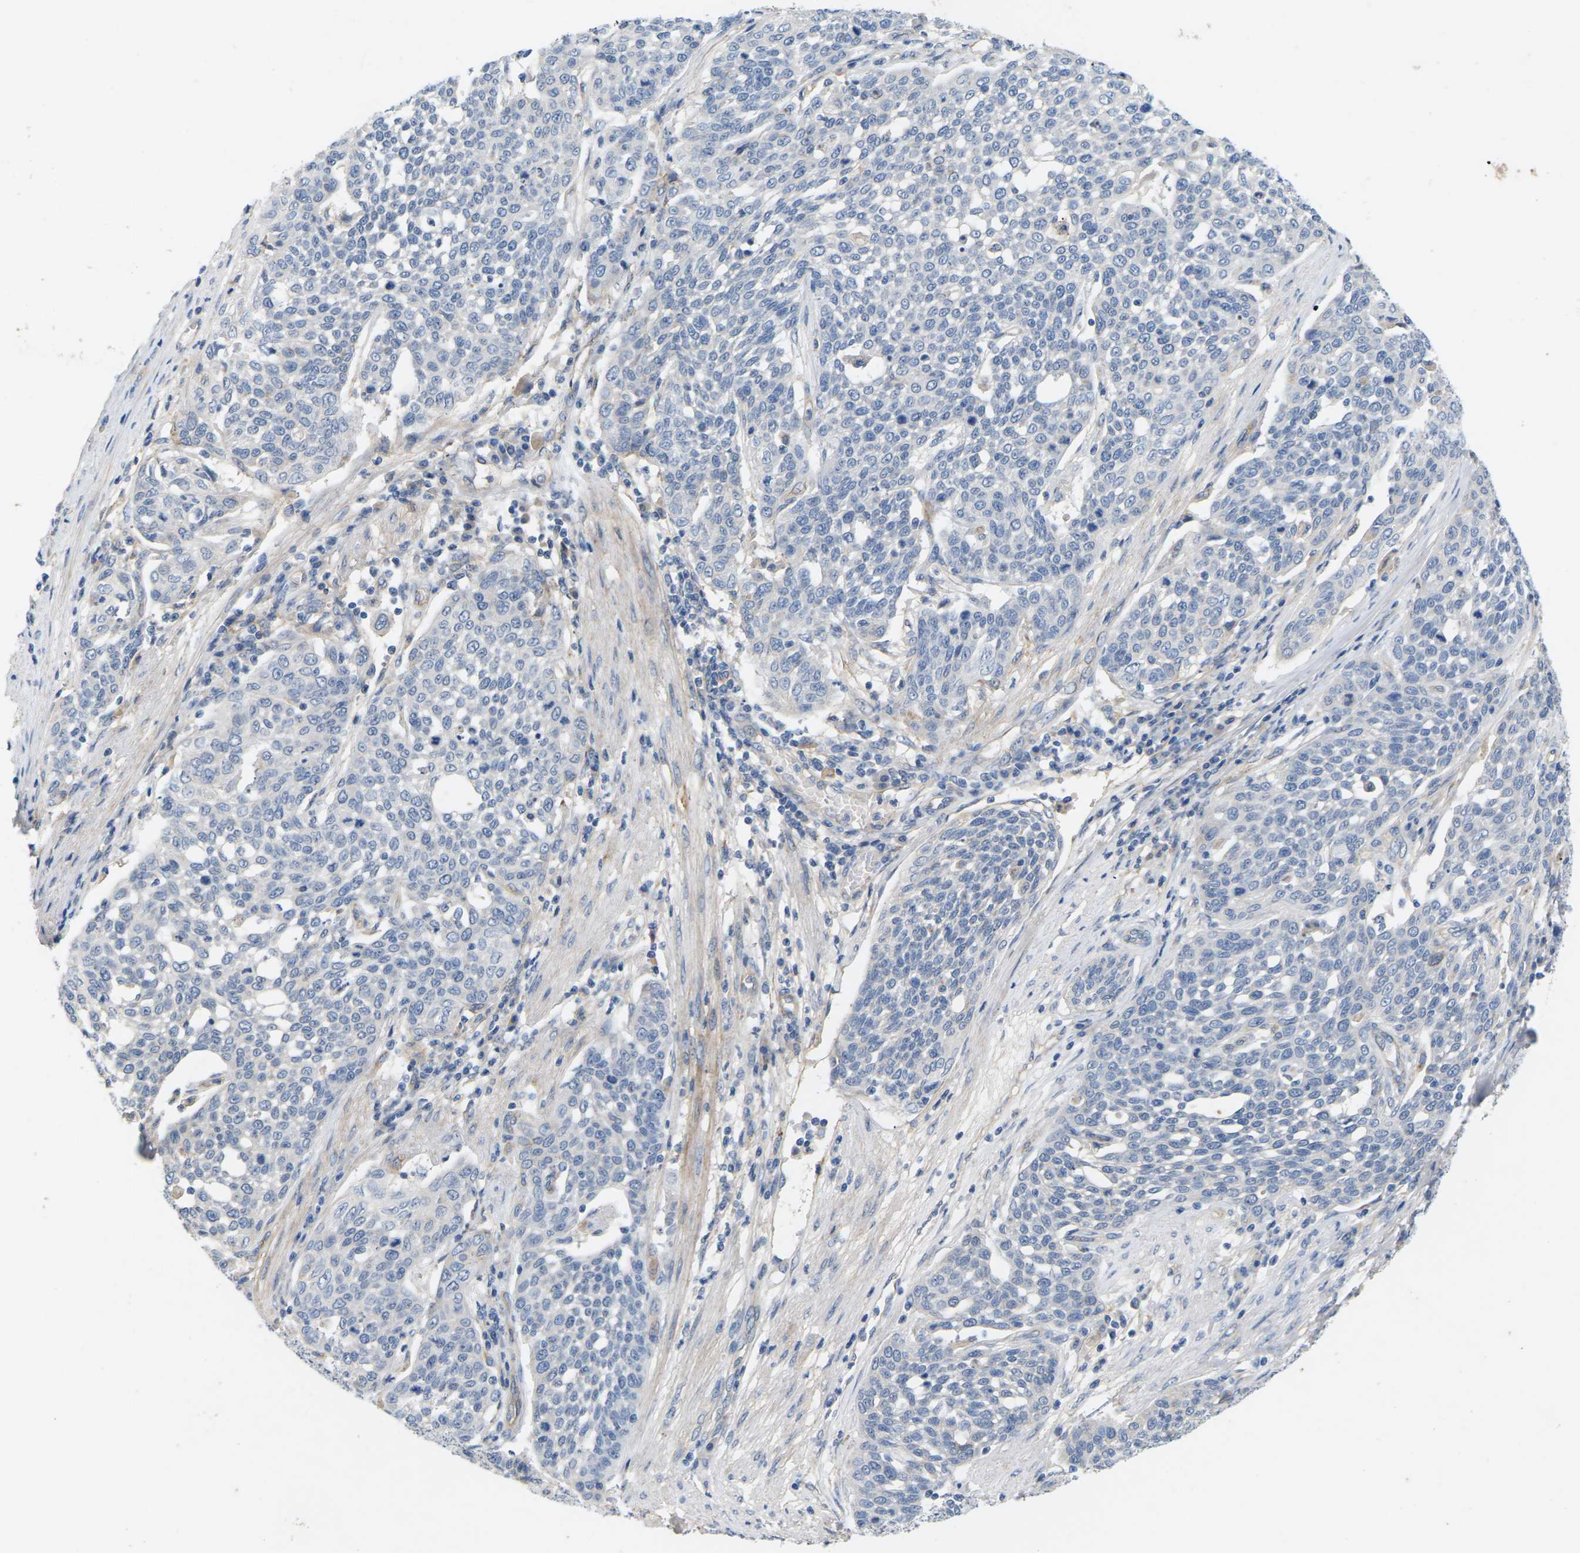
{"staining": {"intensity": "negative", "quantity": "none", "location": "none"}, "tissue": "cervical cancer", "cell_type": "Tumor cells", "image_type": "cancer", "snomed": [{"axis": "morphology", "description": "Squamous cell carcinoma, NOS"}, {"axis": "topography", "description": "Cervix"}], "caption": "Immunohistochemical staining of cervical cancer exhibits no significant positivity in tumor cells. The staining was performed using DAB to visualize the protein expression in brown, while the nuclei were stained in blue with hematoxylin (Magnification: 20x).", "gene": "ITGA5", "patient": {"sex": "female", "age": 34}}